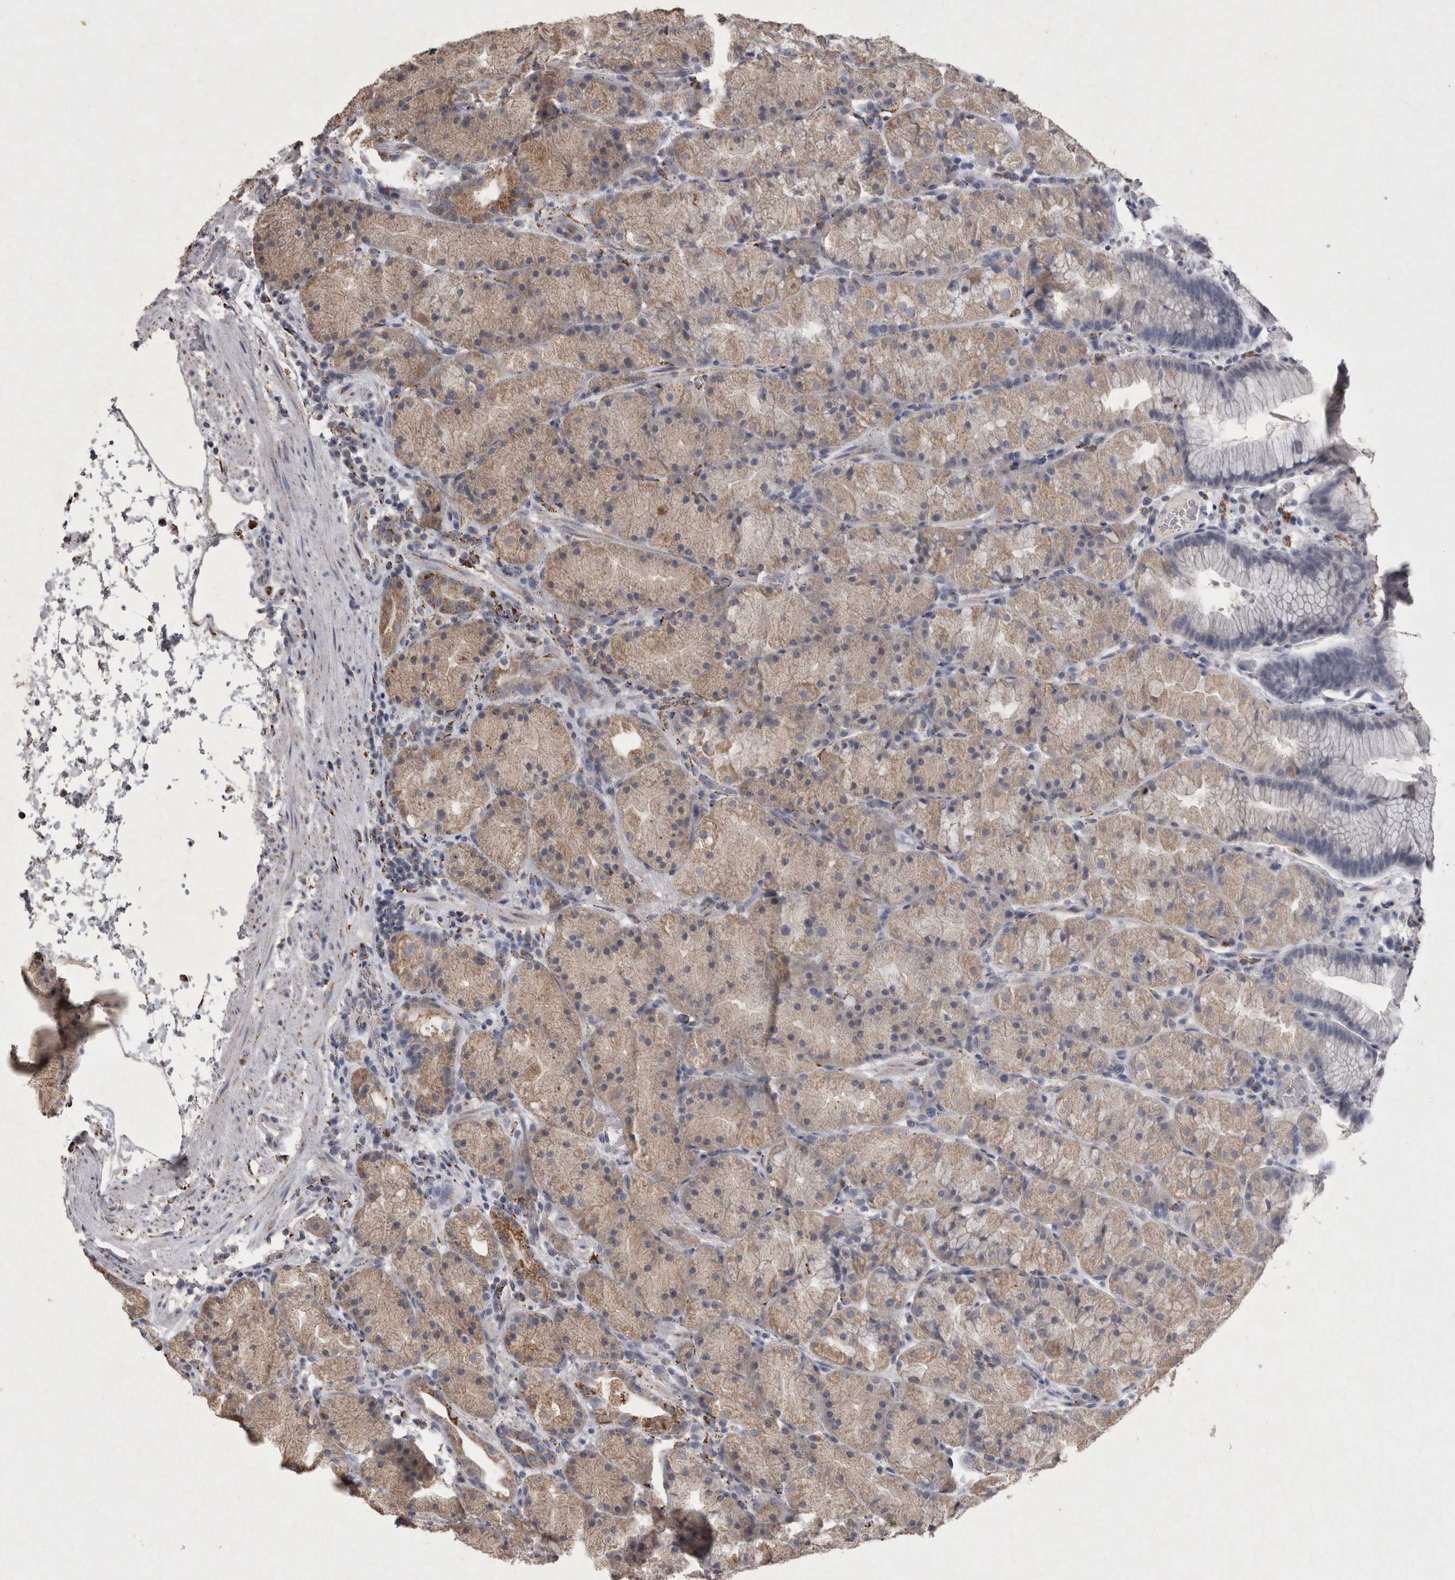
{"staining": {"intensity": "moderate", "quantity": "25%-75%", "location": "cytoplasmic/membranous"}, "tissue": "stomach", "cell_type": "Glandular cells", "image_type": "normal", "snomed": [{"axis": "morphology", "description": "Normal tissue, NOS"}, {"axis": "topography", "description": "Stomach, upper"}, {"axis": "topography", "description": "Stomach"}], "caption": "Normal stomach shows moderate cytoplasmic/membranous staining in about 25%-75% of glandular cells The staining was performed using DAB (3,3'-diaminobenzidine) to visualize the protein expression in brown, while the nuclei were stained in blue with hematoxylin (Magnification: 20x)..", "gene": "DKK3", "patient": {"sex": "male", "age": 48}}